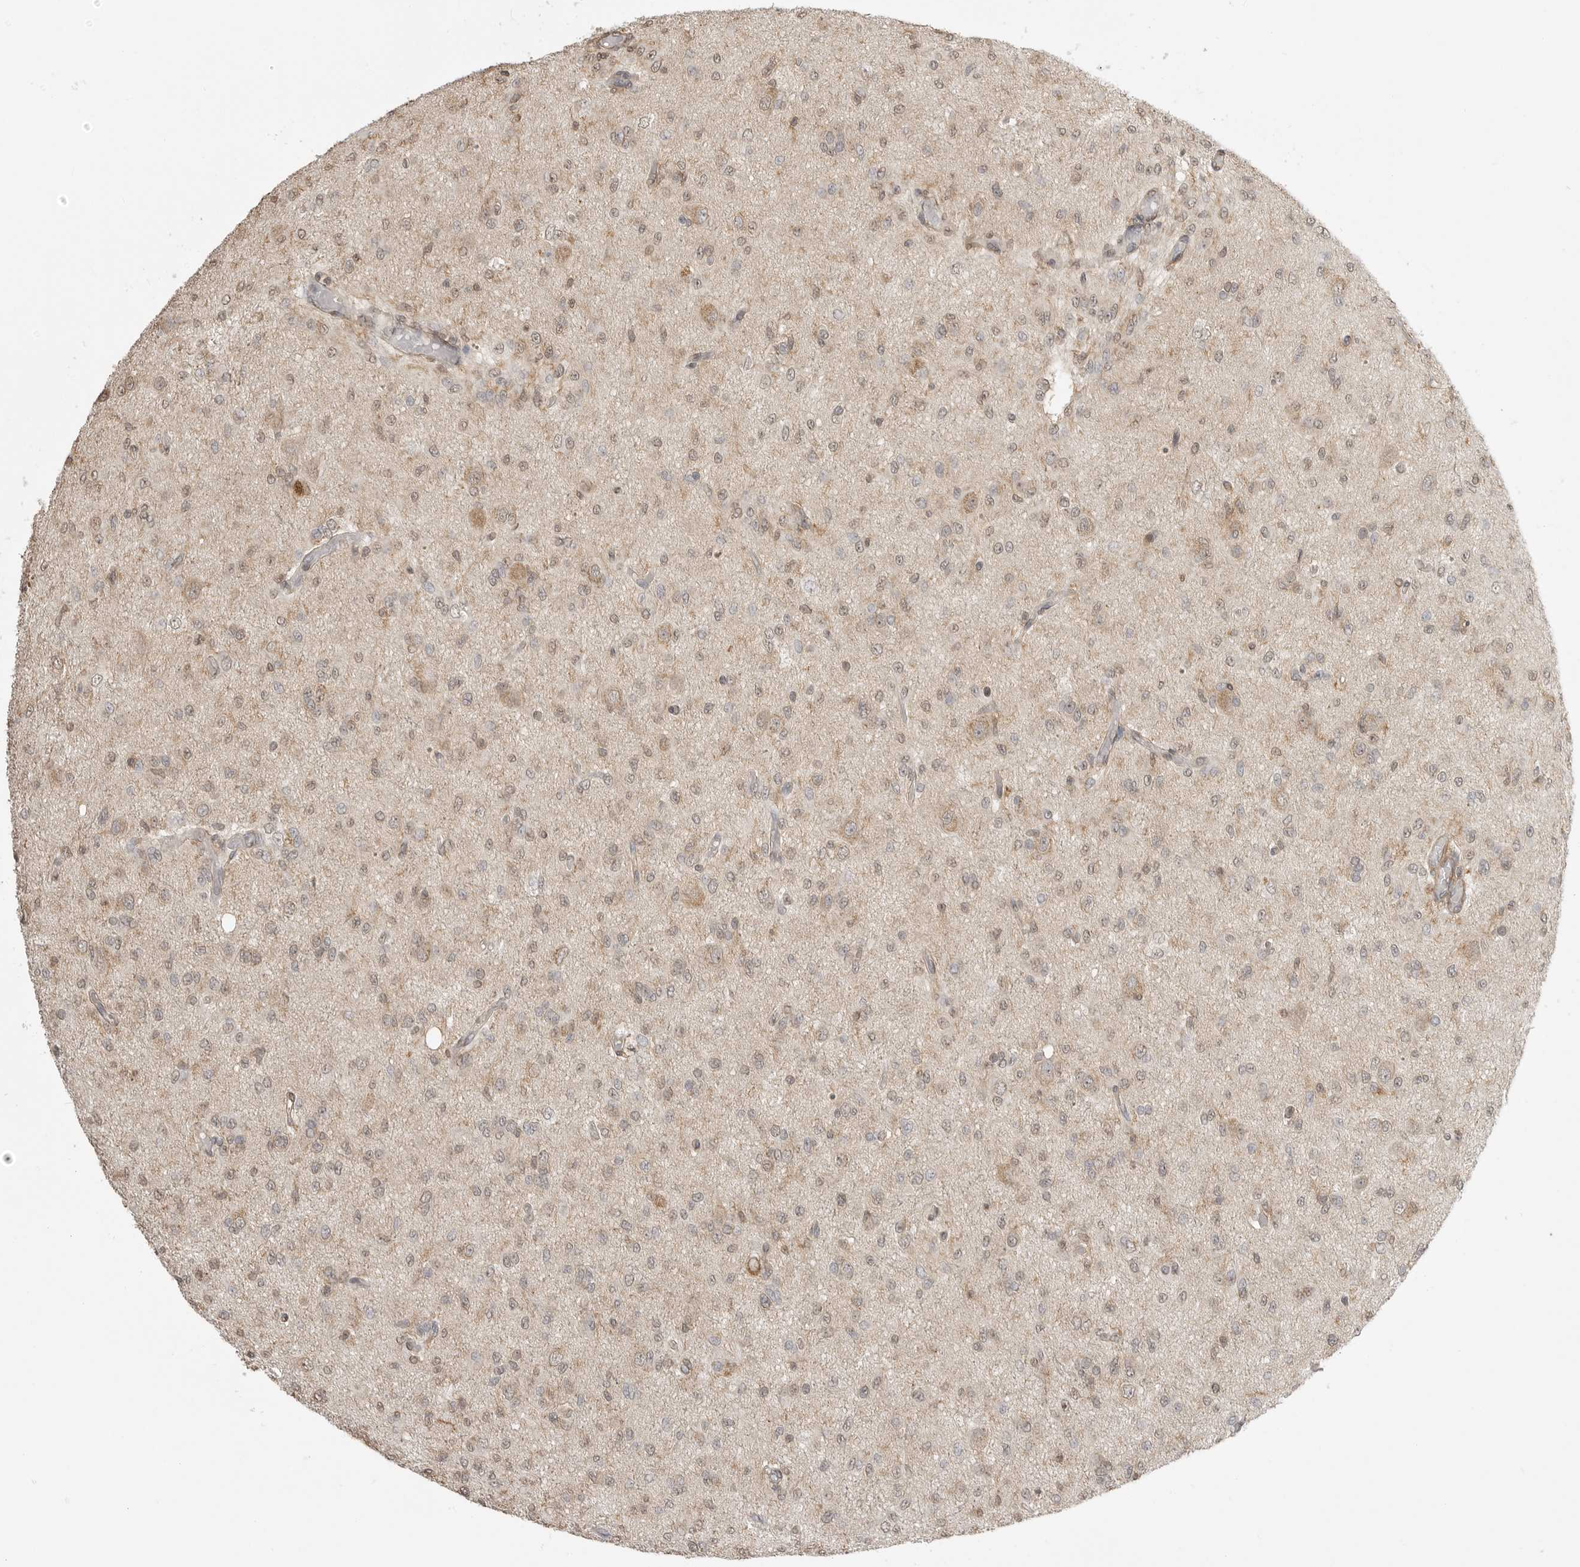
{"staining": {"intensity": "weak", "quantity": "25%-75%", "location": "cytoplasmic/membranous,nuclear"}, "tissue": "glioma", "cell_type": "Tumor cells", "image_type": "cancer", "snomed": [{"axis": "morphology", "description": "Glioma, malignant, High grade"}, {"axis": "topography", "description": "Brain"}], "caption": "Immunohistochemical staining of high-grade glioma (malignant) displays weak cytoplasmic/membranous and nuclear protein expression in about 25%-75% of tumor cells.", "gene": "GPC2", "patient": {"sex": "female", "age": 59}}